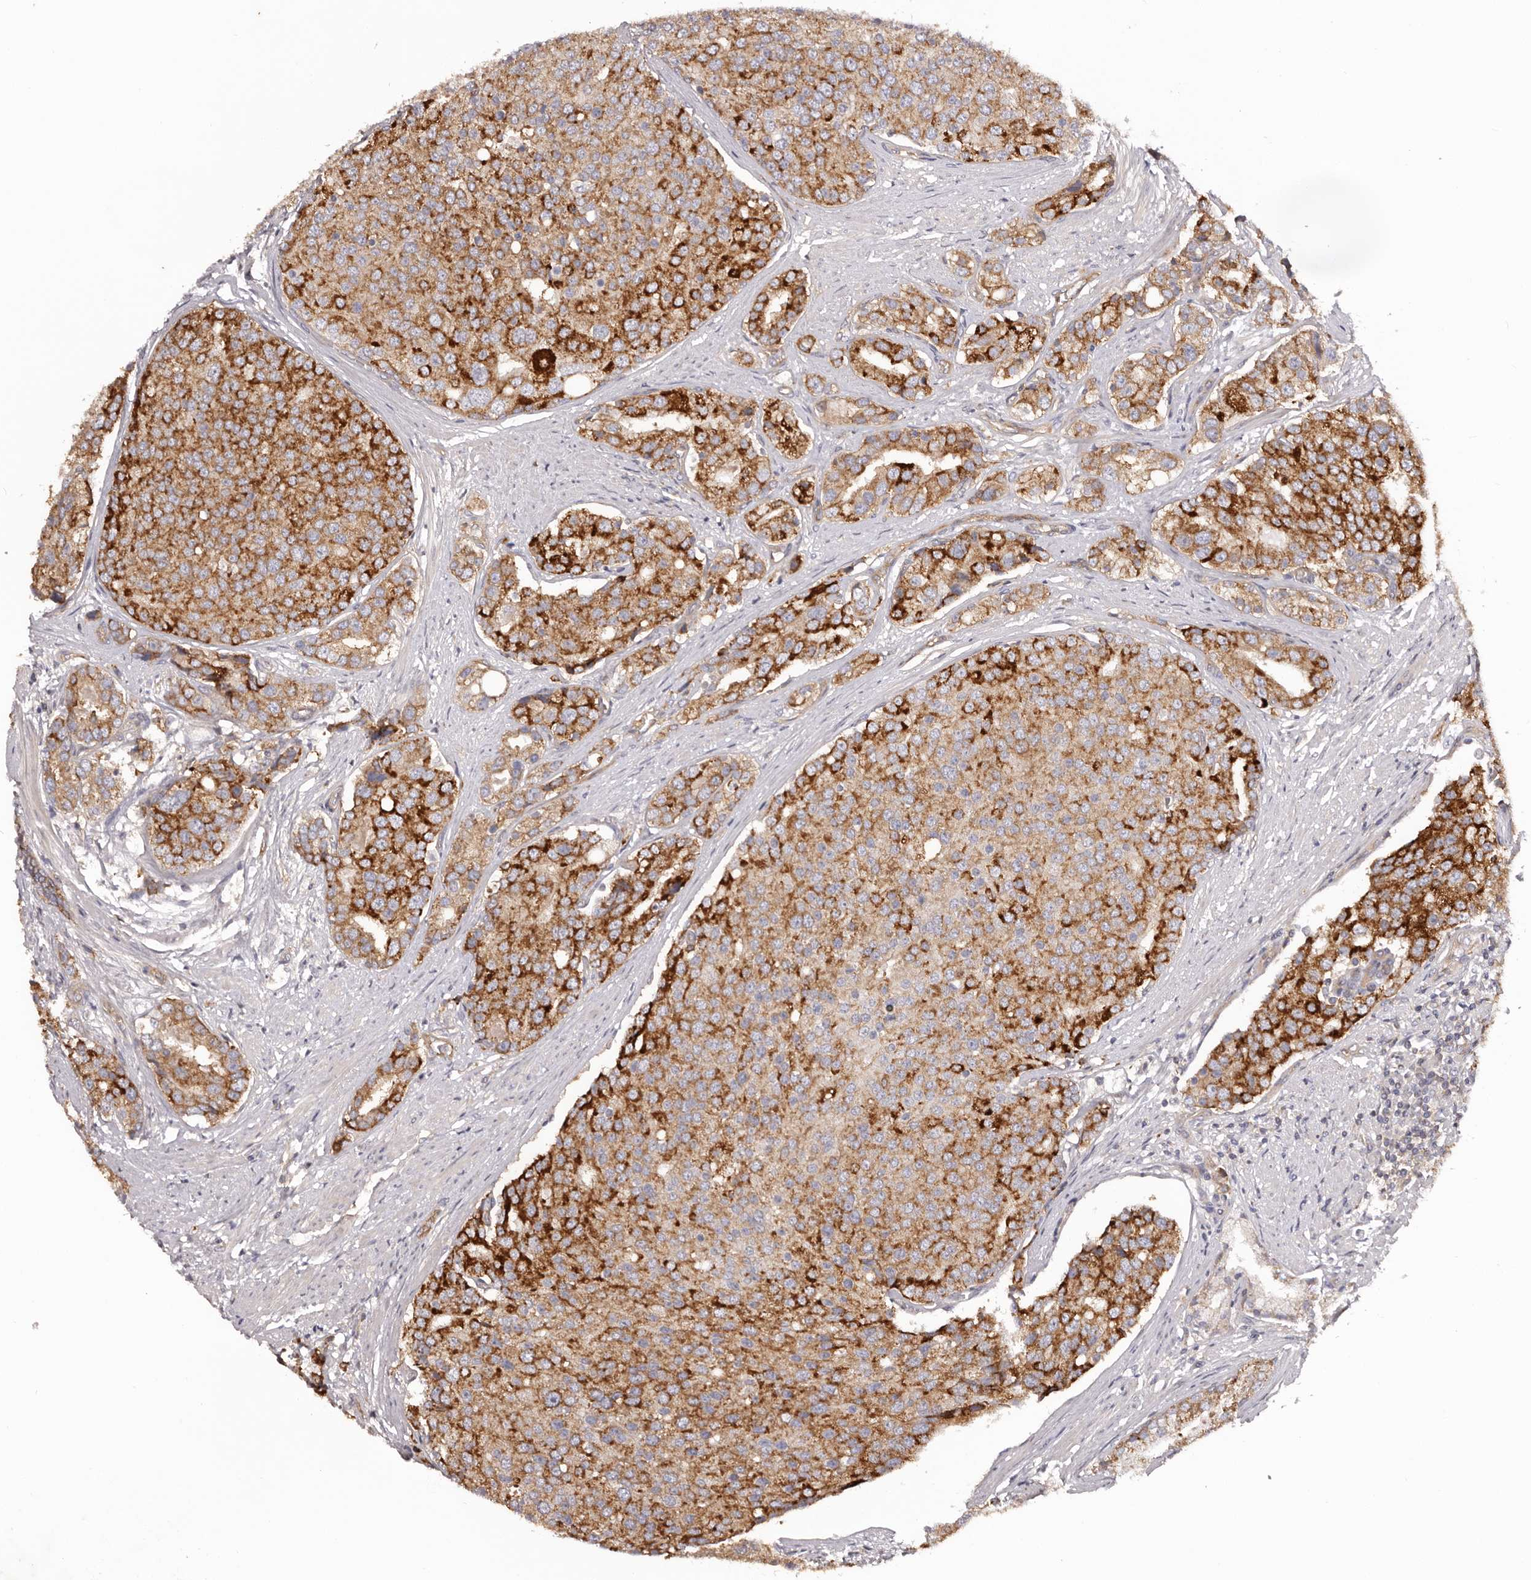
{"staining": {"intensity": "strong", "quantity": "25%-75%", "location": "cytoplasmic/membranous"}, "tissue": "prostate cancer", "cell_type": "Tumor cells", "image_type": "cancer", "snomed": [{"axis": "morphology", "description": "Adenocarcinoma, High grade"}, {"axis": "topography", "description": "Prostate"}], "caption": "A micrograph showing strong cytoplasmic/membranous positivity in about 25%-75% of tumor cells in prostate high-grade adenocarcinoma, as visualized by brown immunohistochemical staining.", "gene": "DMRT2", "patient": {"sex": "male", "age": 50}}